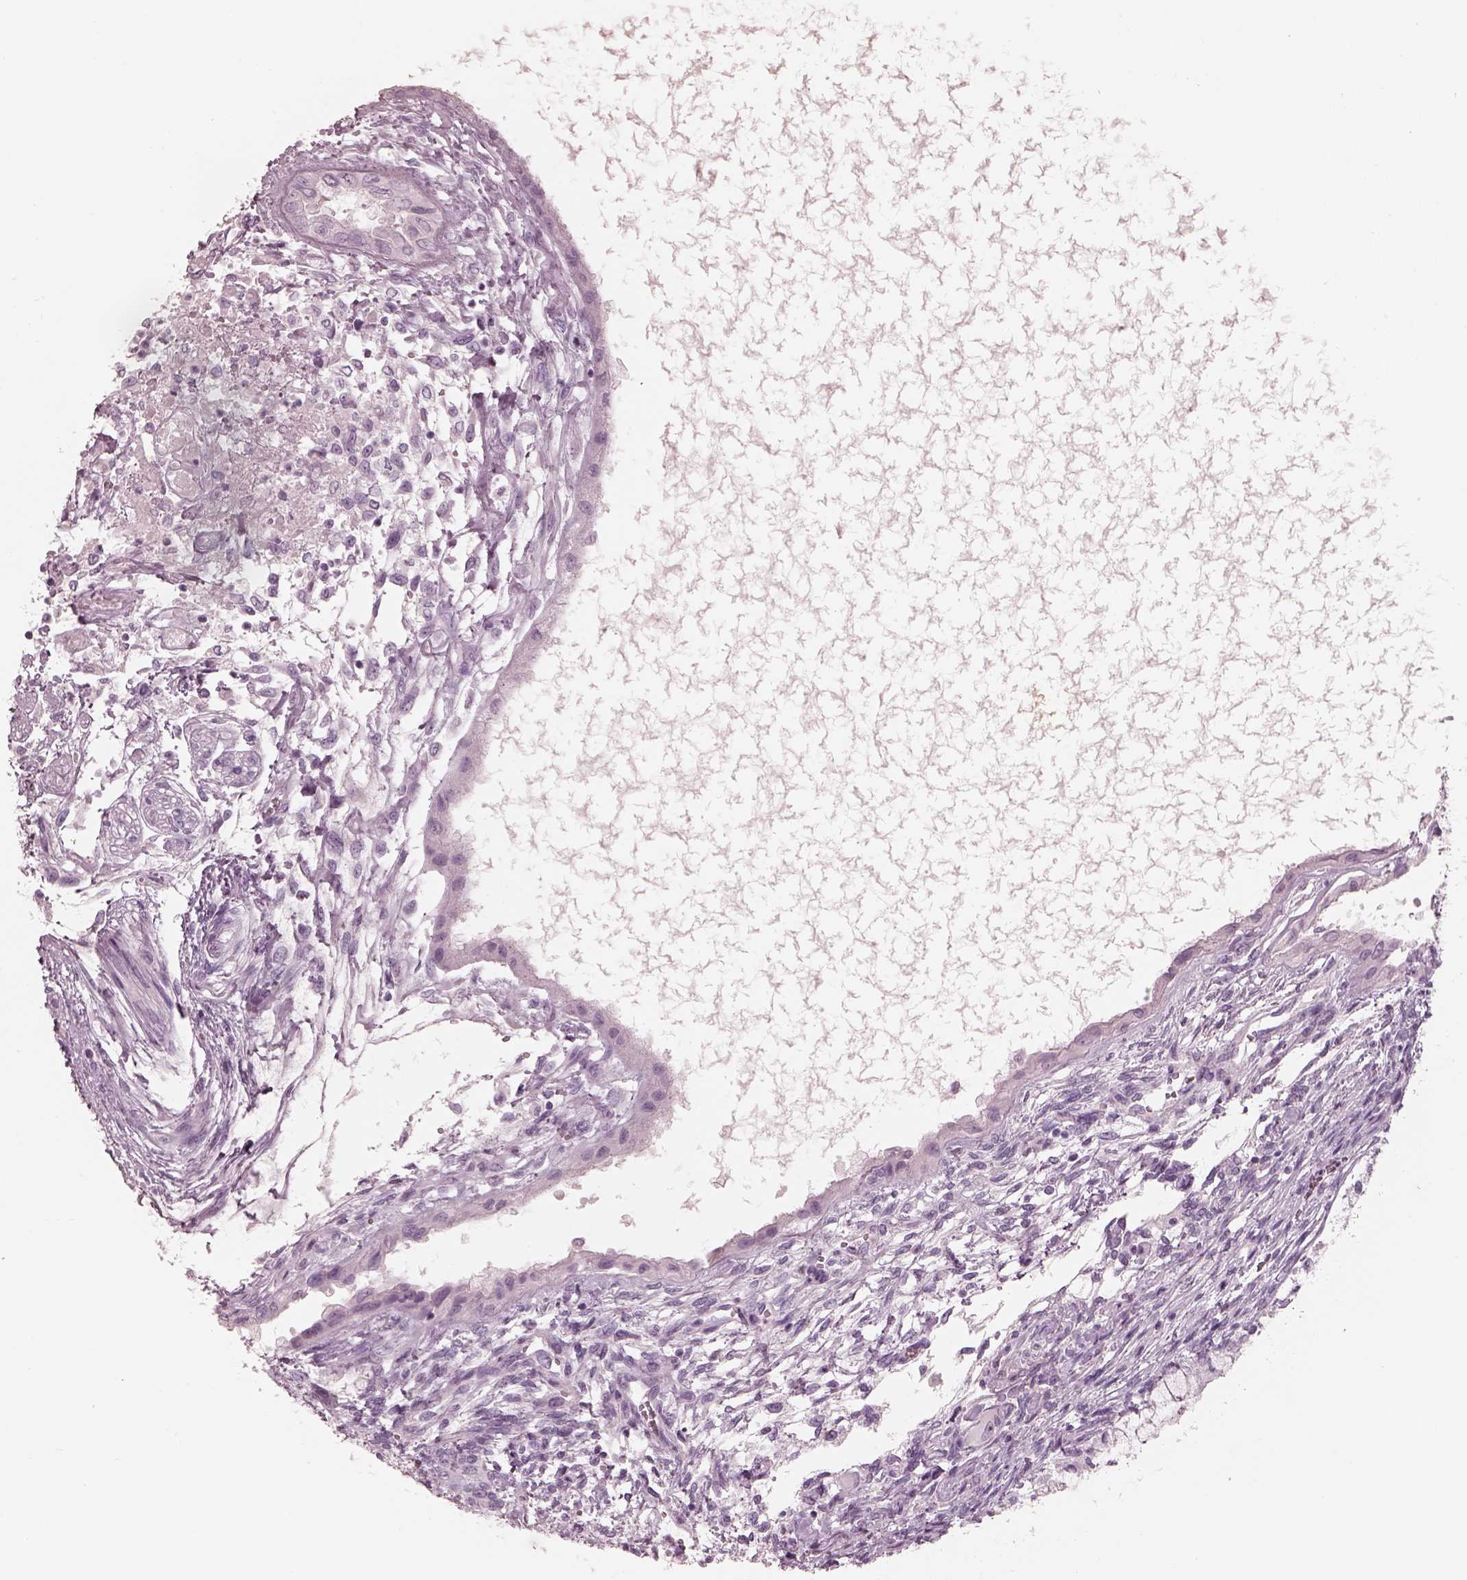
{"staining": {"intensity": "negative", "quantity": "none", "location": "none"}, "tissue": "testis cancer", "cell_type": "Tumor cells", "image_type": "cancer", "snomed": [{"axis": "morphology", "description": "Carcinoma, Embryonal, NOS"}, {"axis": "topography", "description": "Testis"}], "caption": "This is an immunohistochemistry (IHC) image of testis cancer (embryonal carcinoma). There is no positivity in tumor cells.", "gene": "CADM2", "patient": {"sex": "male", "age": 37}}